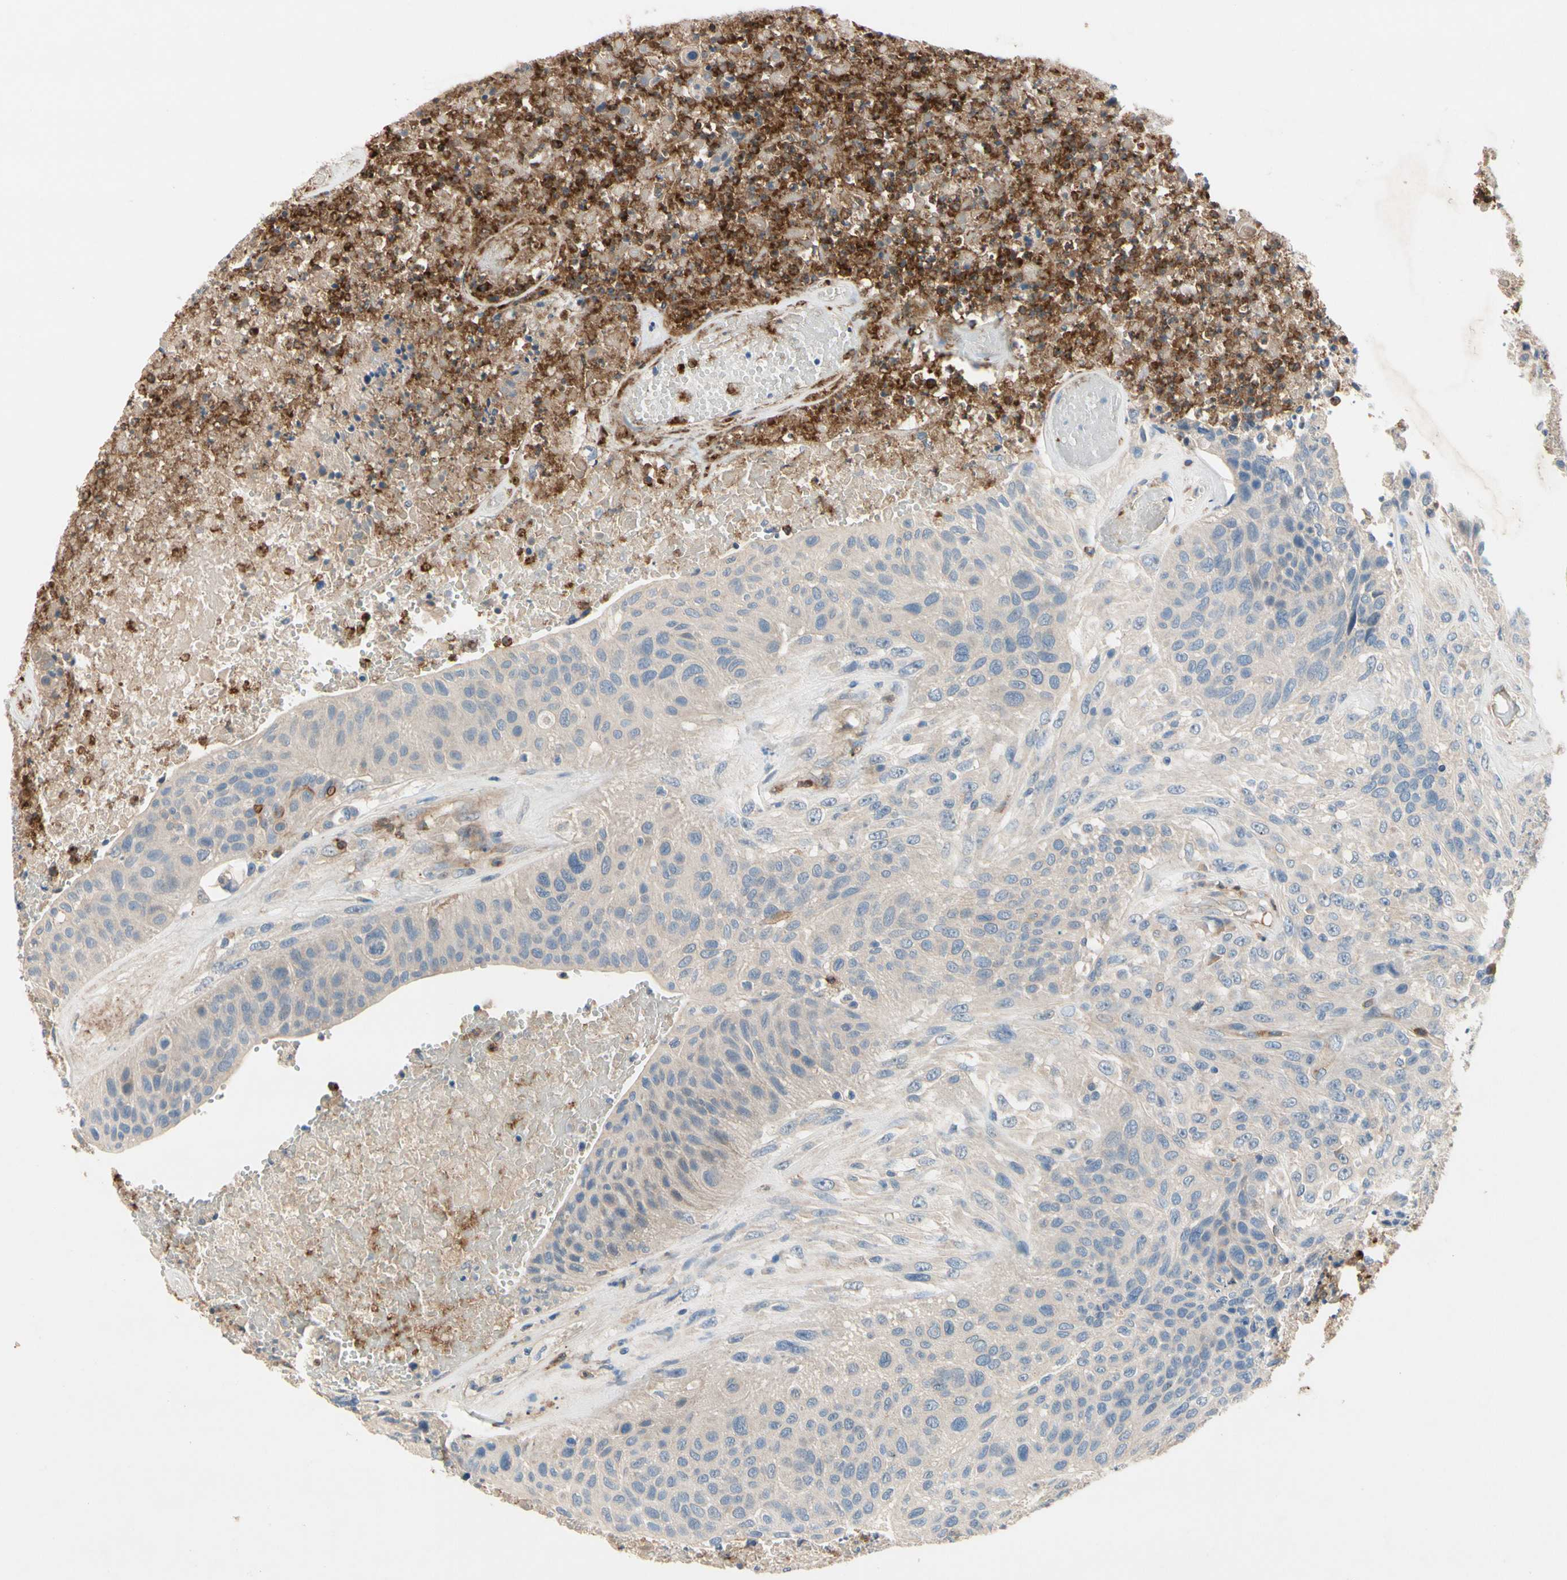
{"staining": {"intensity": "negative", "quantity": "none", "location": "none"}, "tissue": "urothelial cancer", "cell_type": "Tumor cells", "image_type": "cancer", "snomed": [{"axis": "morphology", "description": "Urothelial carcinoma, High grade"}, {"axis": "topography", "description": "Urinary bladder"}], "caption": "Immunohistochemistry (IHC) image of urothelial cancer stained for a protein (brown), which displays no expression in tumor cells.", "gene": "SIGLEC5", "patient": {"sex": "male", "age": 66}}